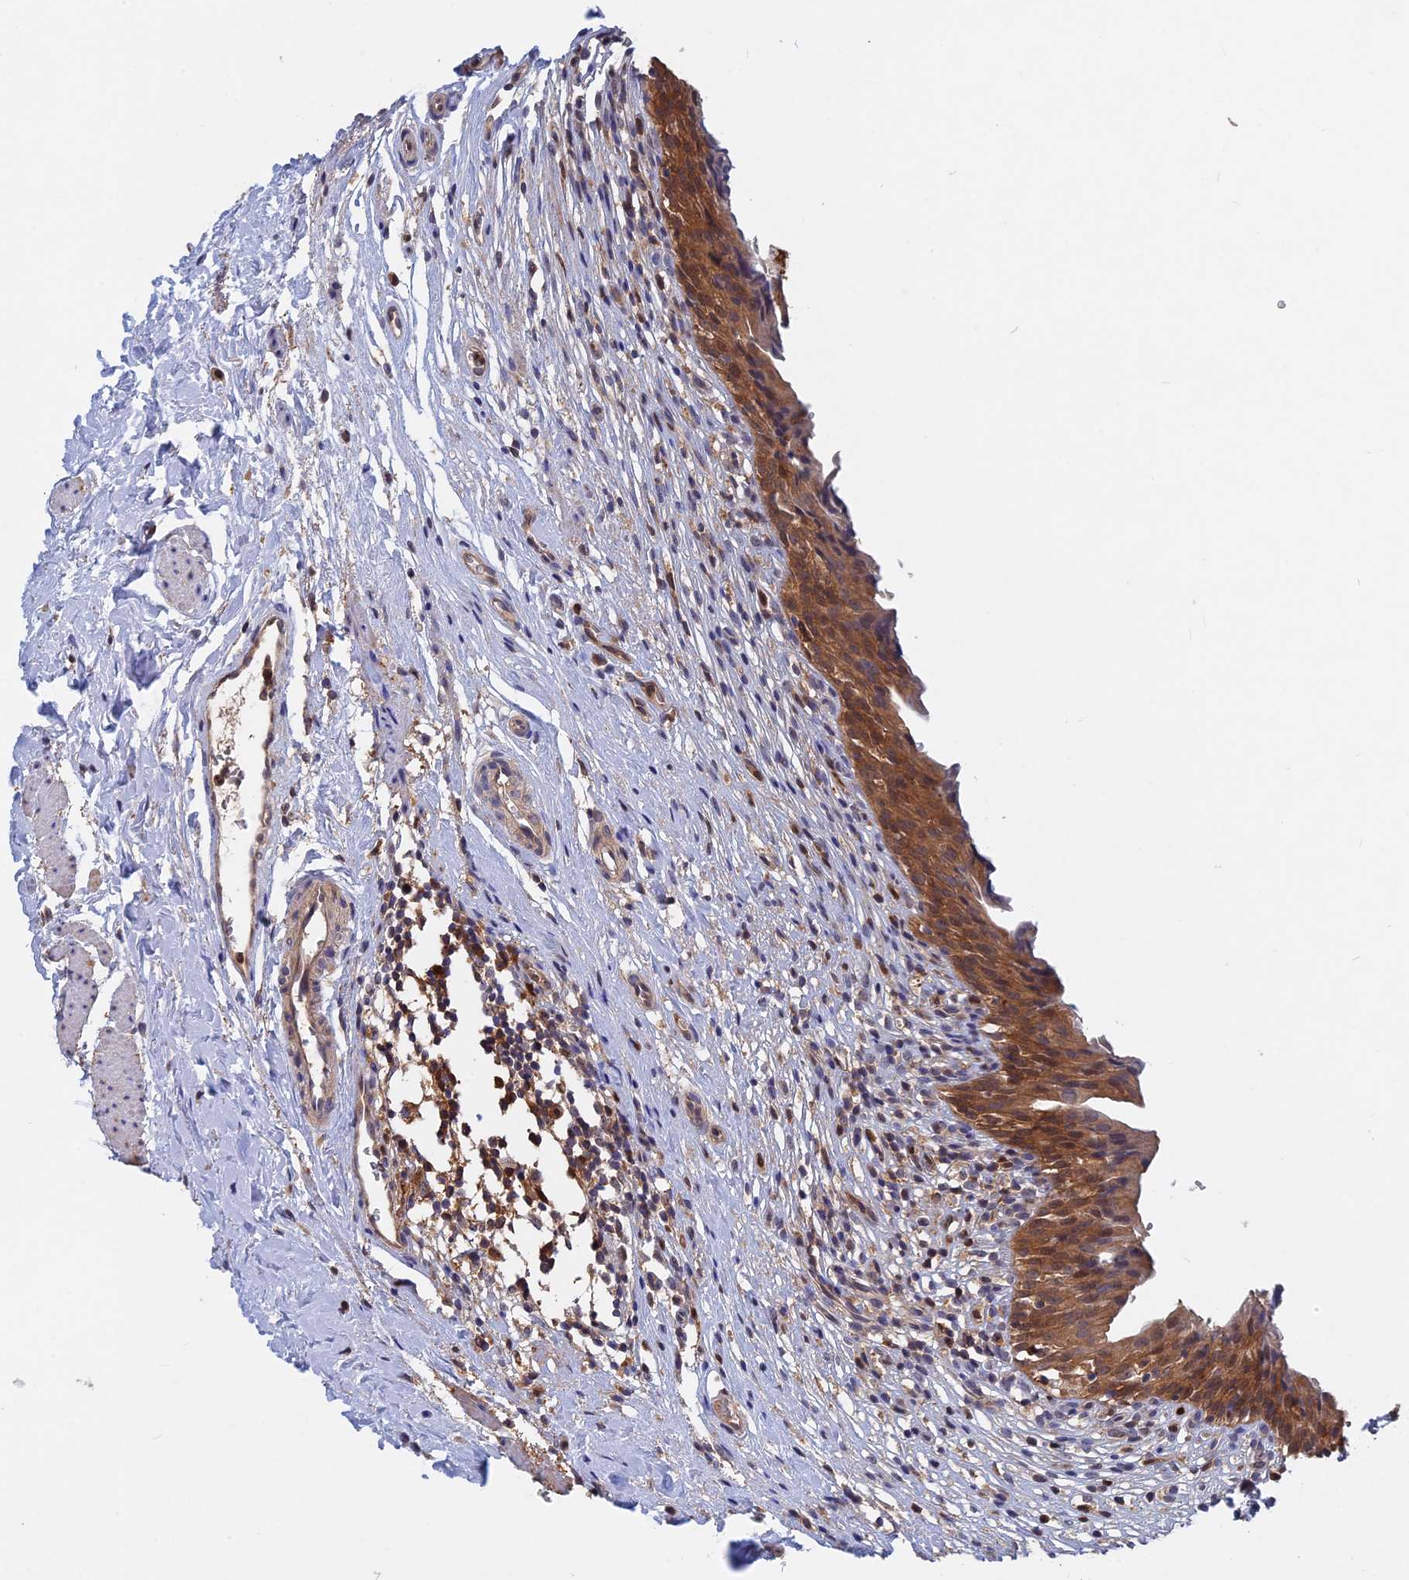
{"staining": {"intensity": "moderate", "quantity": ">75%", "location": "cytoplasmic/membranous"}, "tissue": "urinary bladder", "cell_type": "Urothelial cells", "image_type": "normal", "snomed": [{"axis": "morphology", "description": "Normal tissue, NOS"}, {"axis": "morphology", "description": "Inflammation, NOS"}, {"axis": "topography", "description": "Urinary bladder"}], "caption": "A brown stain highlights moderate cytoplasmic/membranous positivity of a protein in urothelial cells of benign urinary bladder.", "gene": "BLVRA", "patient": {"sex": "male", "age": 63}}